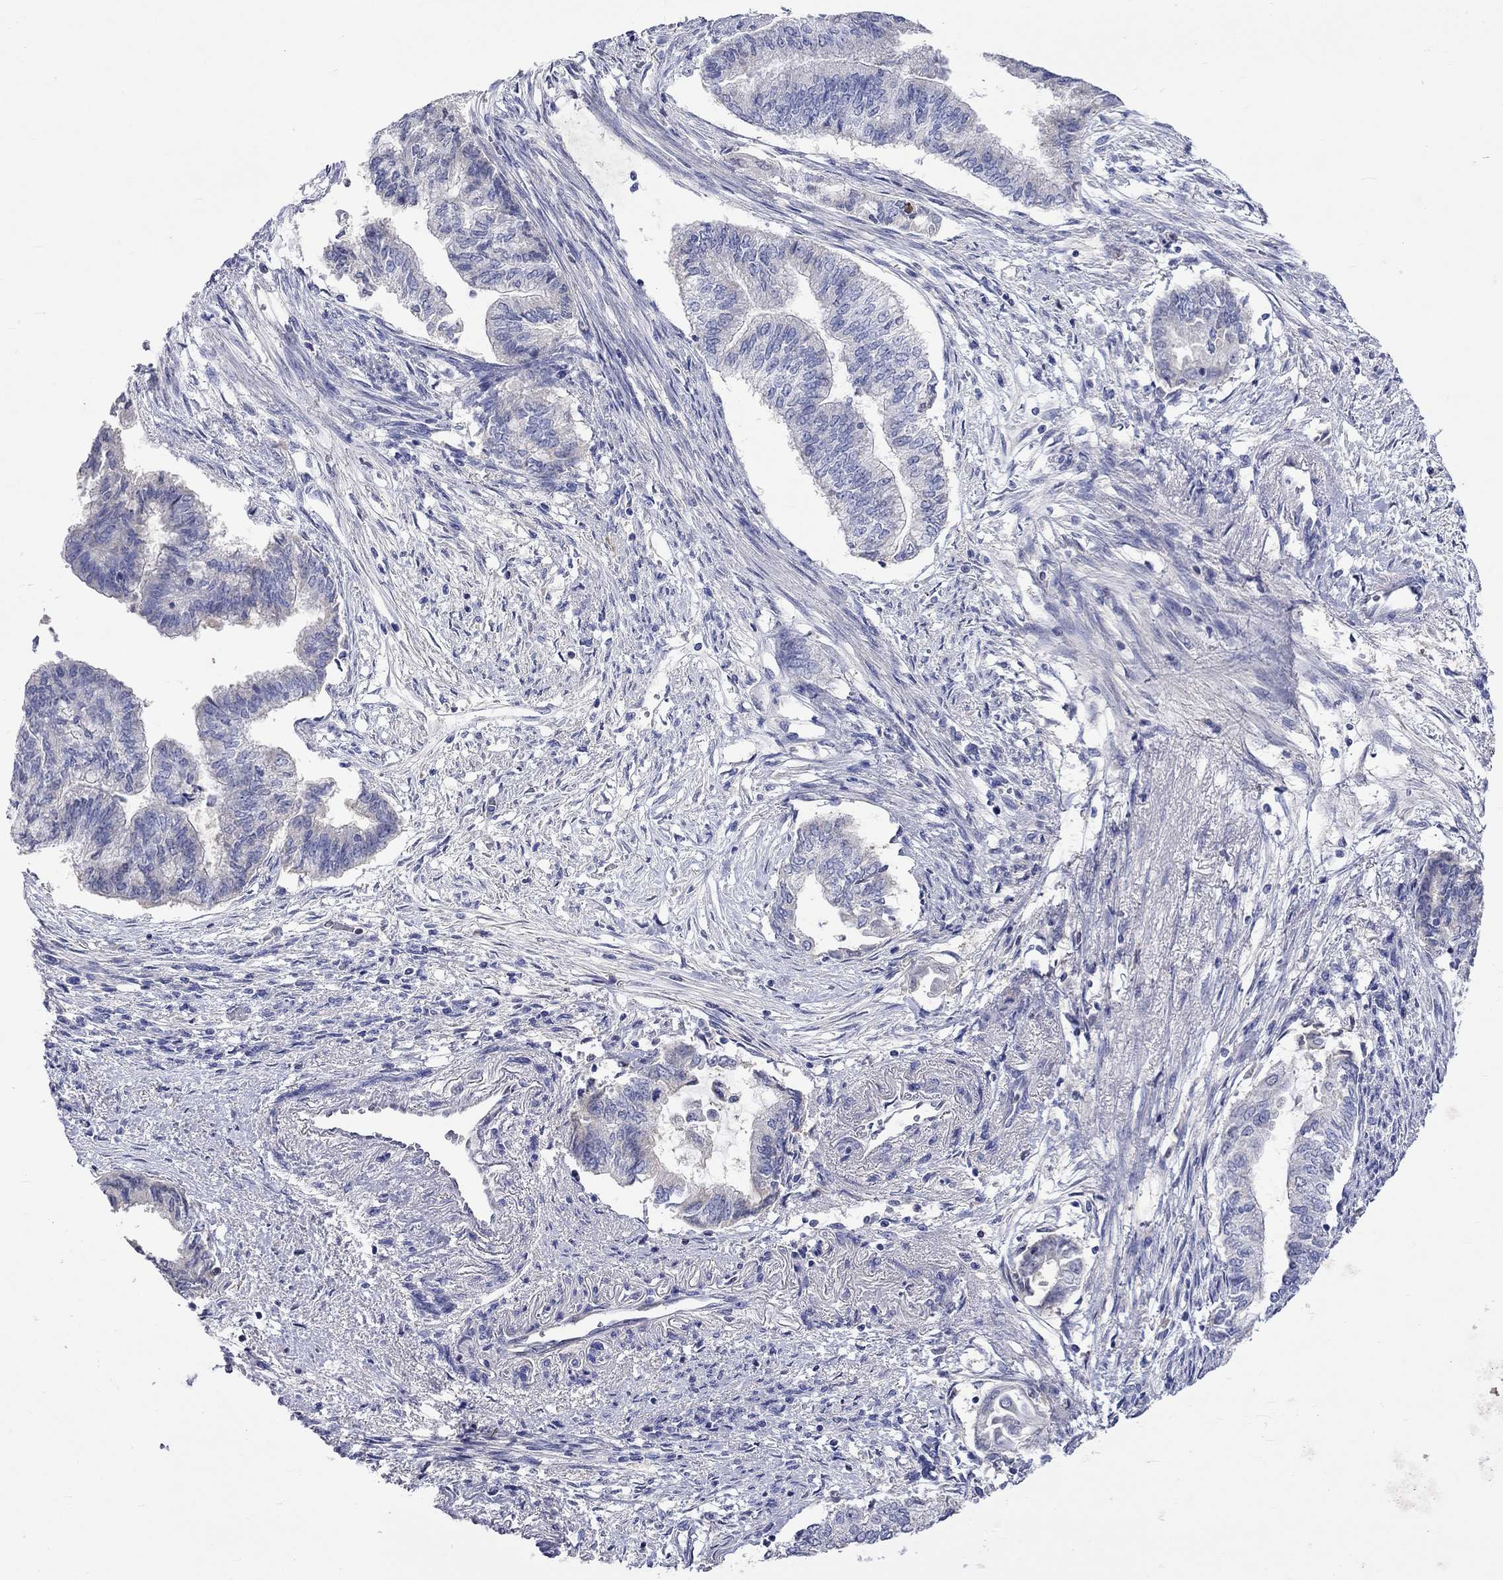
{"staining": {"intensity": "negative", "quantity": "none", "location": "none"}, "tissue": "endometrial cancer", "cell_type": "Tumor cells", "image_type": "cancer", "snomed": [{"axis": "morphology", "description": "Adenocarcinoma, NOS"}, {"axis": "topography", "description": "Endometrium"}], "caption": "The photomicrograph reveals no staining of tumor cells in endometrial cancer.", "gene": "LRFN4", "patient": {"sex": "female", "age": 65}}